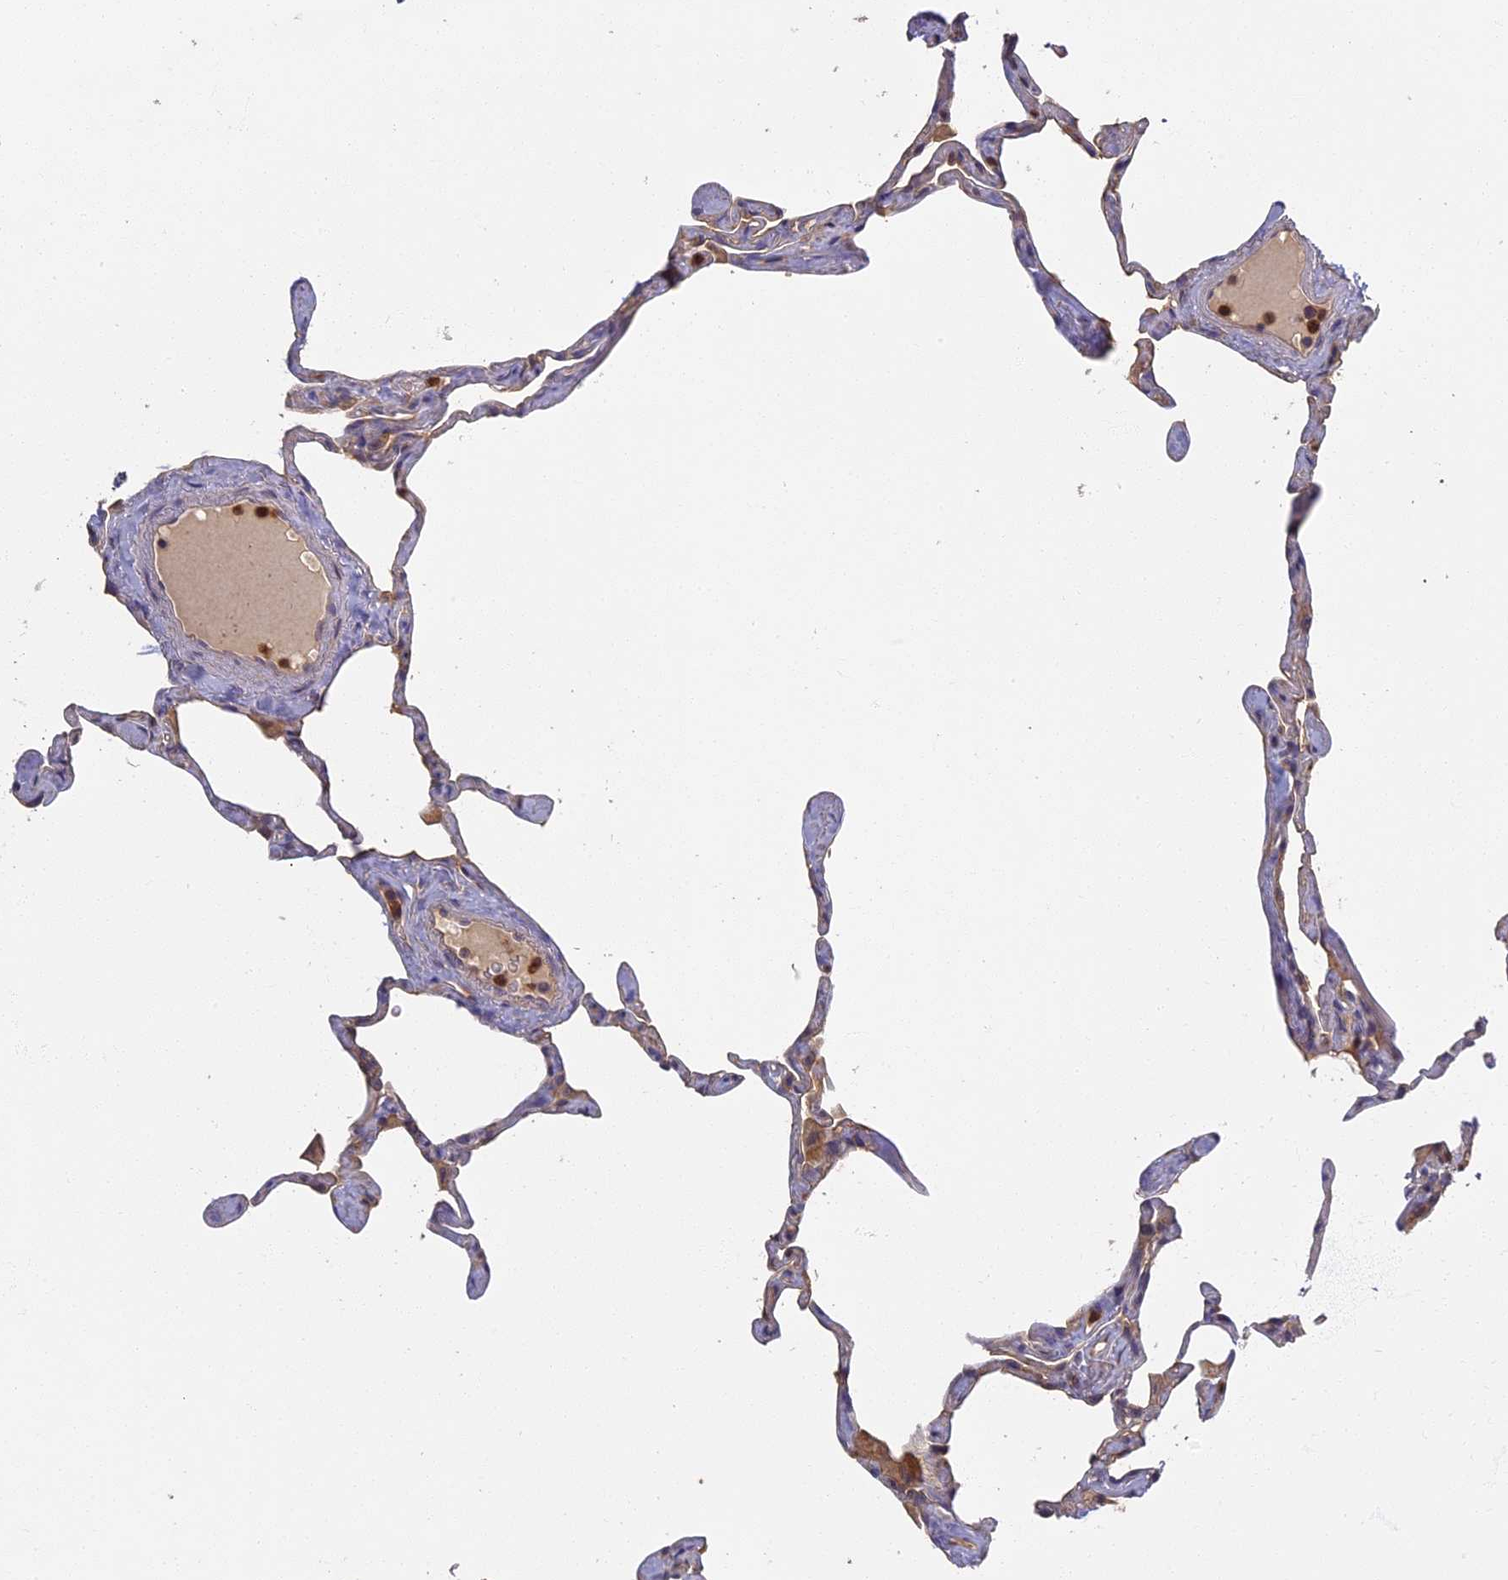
{"staining": {"intensity": "weak", "quantity": "25%-75%", "location": "cytoplasmic/membranous"}, "tissue": "lung", "cell_type": "Alveolar cells", "image_type": "normal", "snomed": [{"axis": "morphology", "description": "Normal tissue, NOS"}, {"axis": "topography", "description": "Lung"}], "caption": "Alveolar cells demonstrate low levels of weak cytoplasmic/membranous expression in about 25%-75% of cells in normal lung.", "gene": "AP4E1", "patient": {"sex": "male", "age": 65}}